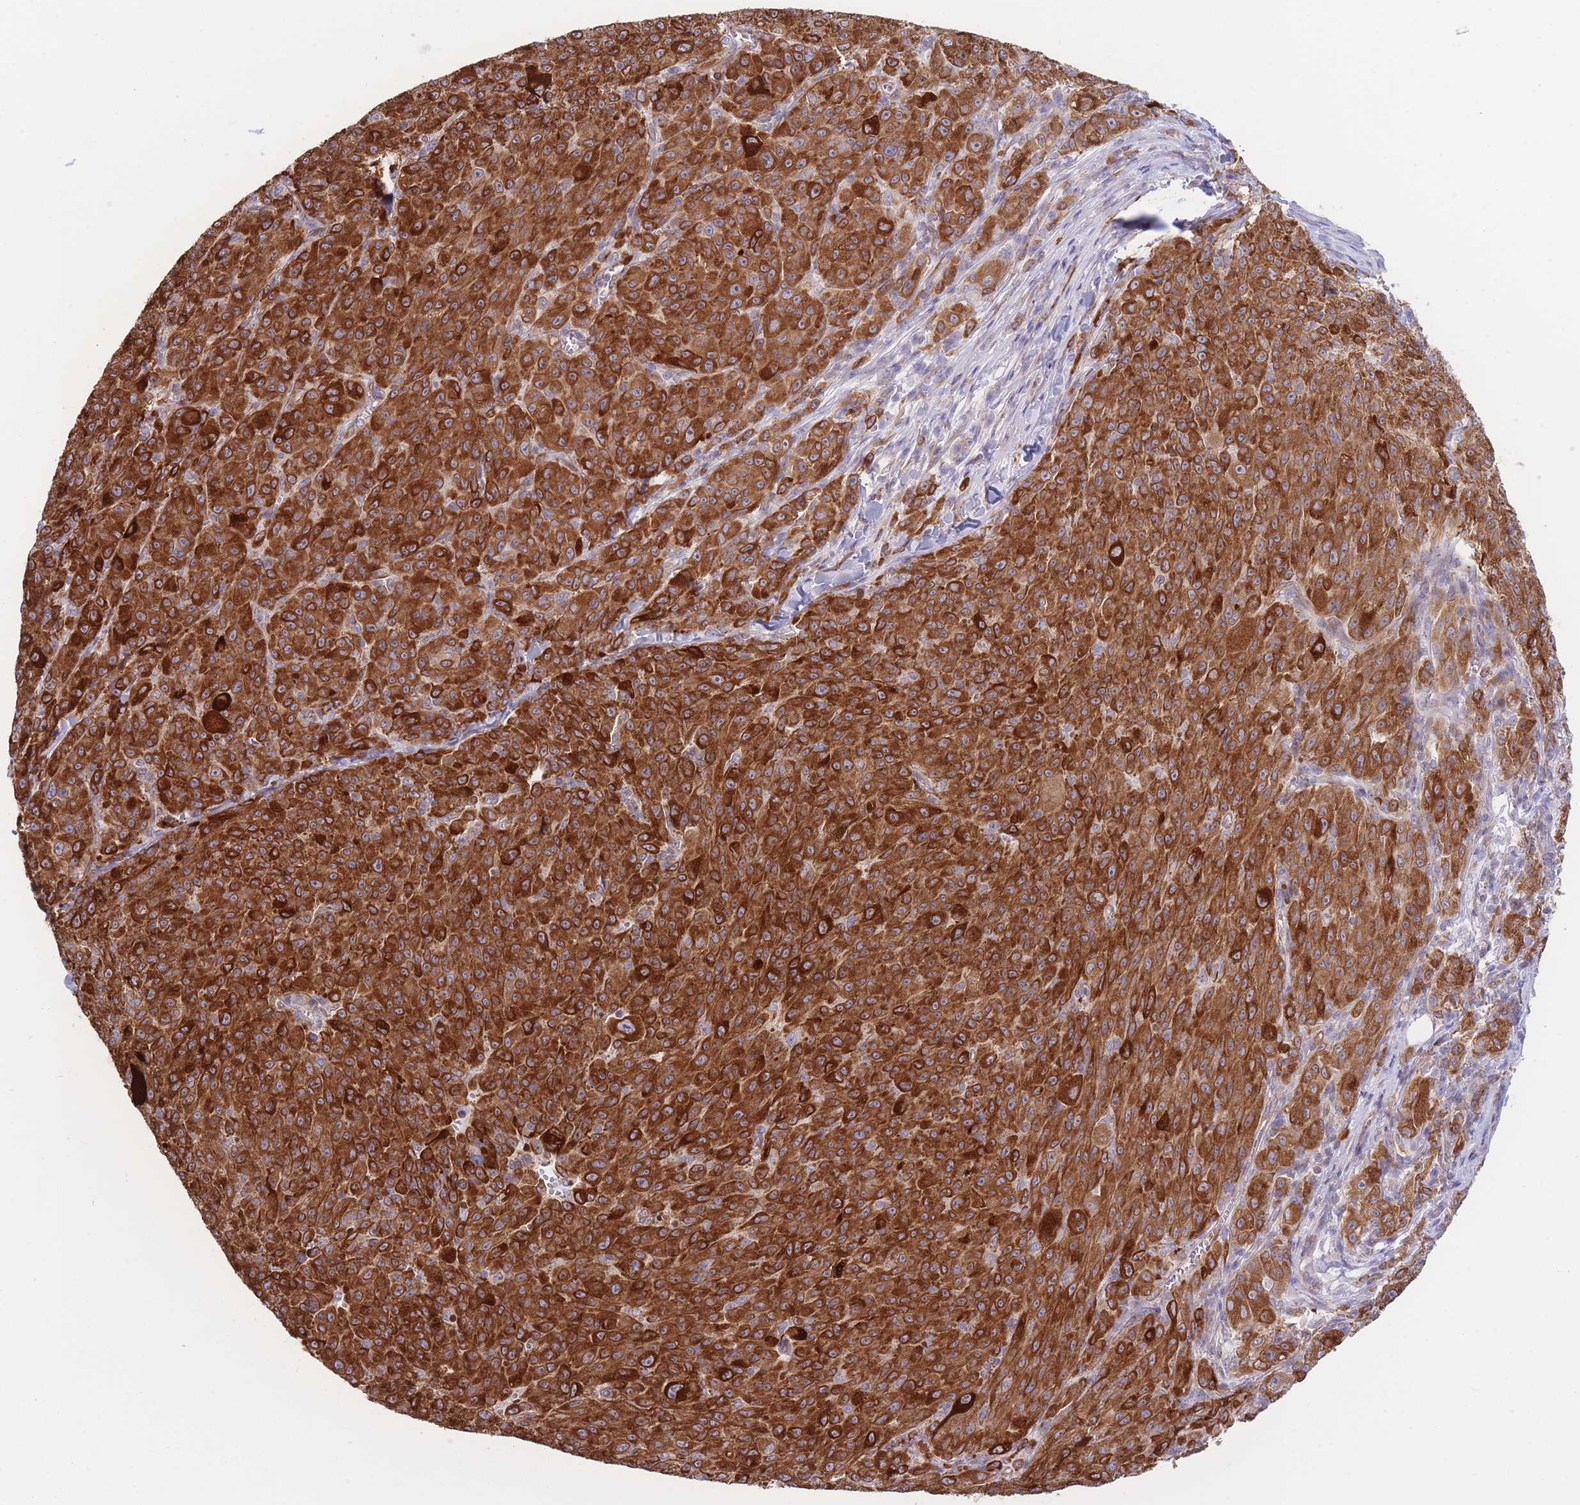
{"staining": {"intensity": "strong", "quantity": ">75%", "location": "cytoplasmic/membranous"}, "tissue": "melanoma", "cell_type": "Tumor cells", "image_type": "cancer", "snomed": [{"axis": "morphology", "description": "Malignant melanoma, NOS"}, {"axis": "topography", "description": "Skin"}], "caption": "Protein expression analysis of malignant melanoma demonstrates strong cytoplasmic/membranous expression in about >75% of tumor cells. (brown staining indicates protein expression, while blue staining denotes nuclei).", "gene": "AK9", "patient": {"sex": "female", "age": 52}}